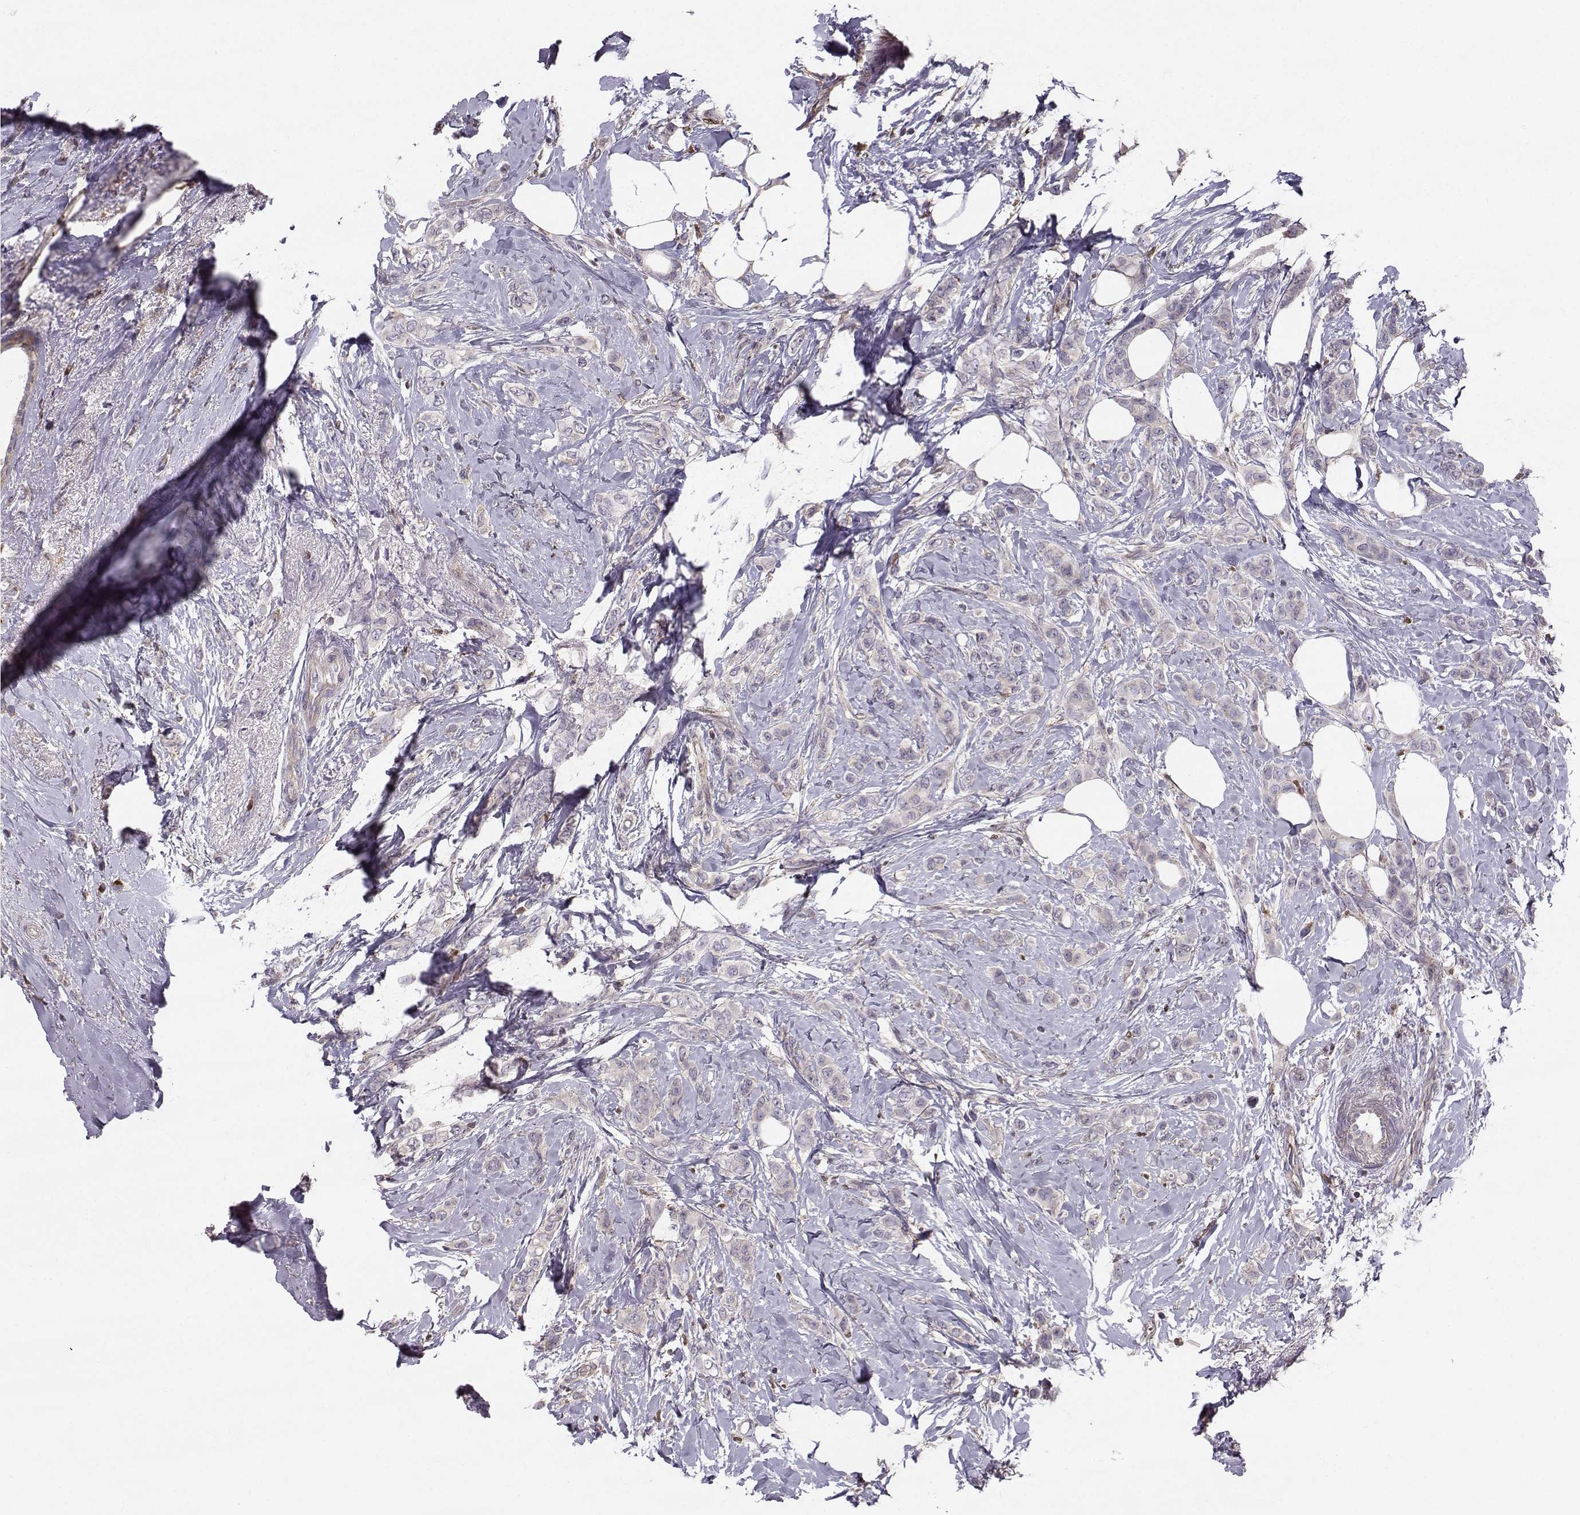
{"staining": {"intensity": "negative", "quantity": "none", "location": "none"}, "tissue": "breast cancer", "cell_type": "Tumor cells", "image_type": "cancer", "snomed": [{"axis": "morphology", "description": "Lobular carcinoma"}, {"axis": "topography", "description": "Breast"}], "caption": "A high-resolution photomicrograph shows IHC staining of lobular carcinoma (breast), which reveals no significant positivity in tumor cells.", "gene": "ASB16", "patient": {"sex": "female", "age": 66}}